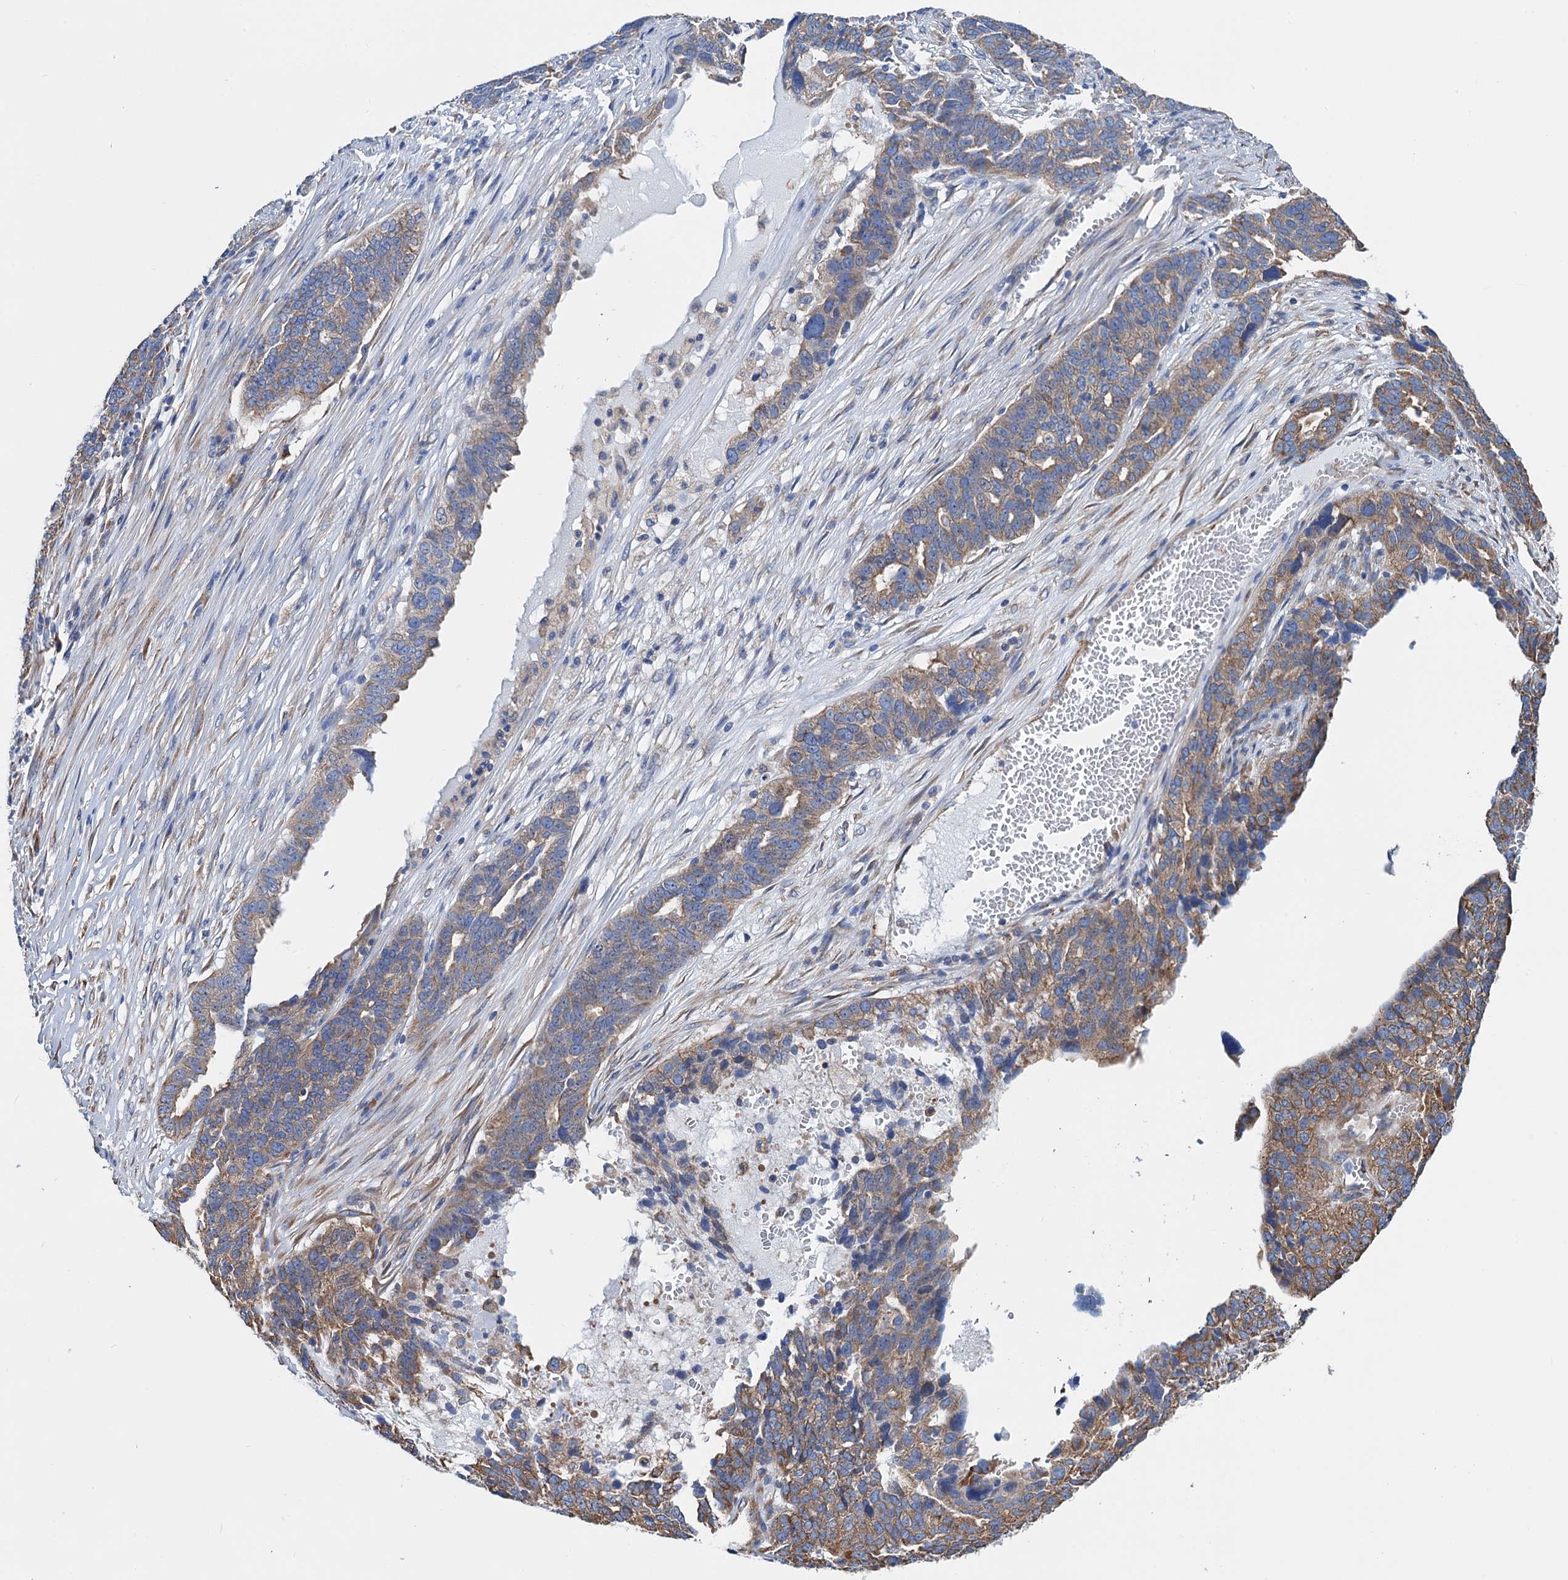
{"staining": {"intensity": "moderate", "quantity": "<25%", "location": "cytoplasmic/membranous"}, "tissue": "ovarian cancer", "cell_type": "Tumor cells", "image_type": "cancer", "snomed": [{"axis": "morphology", "description": "Cystadenocarcinoma, serous, NOS"}, {"axis": "topography", "description": "Ovary"}], "caption": "Immunohistochemistry (IHC) photomicrograph of neoplastic tissue: ovarian serous cystadenocarcinoma stained using immunohistochemistry demonstrates low levels of moderate protein expression localized specifically in the cytoplasmic/membranous of tumor cells, appearing as a cytoplasmic/membranous brown color.", "gene": "SLC12A7", "patient": {"sex": "female", "age": 59}}